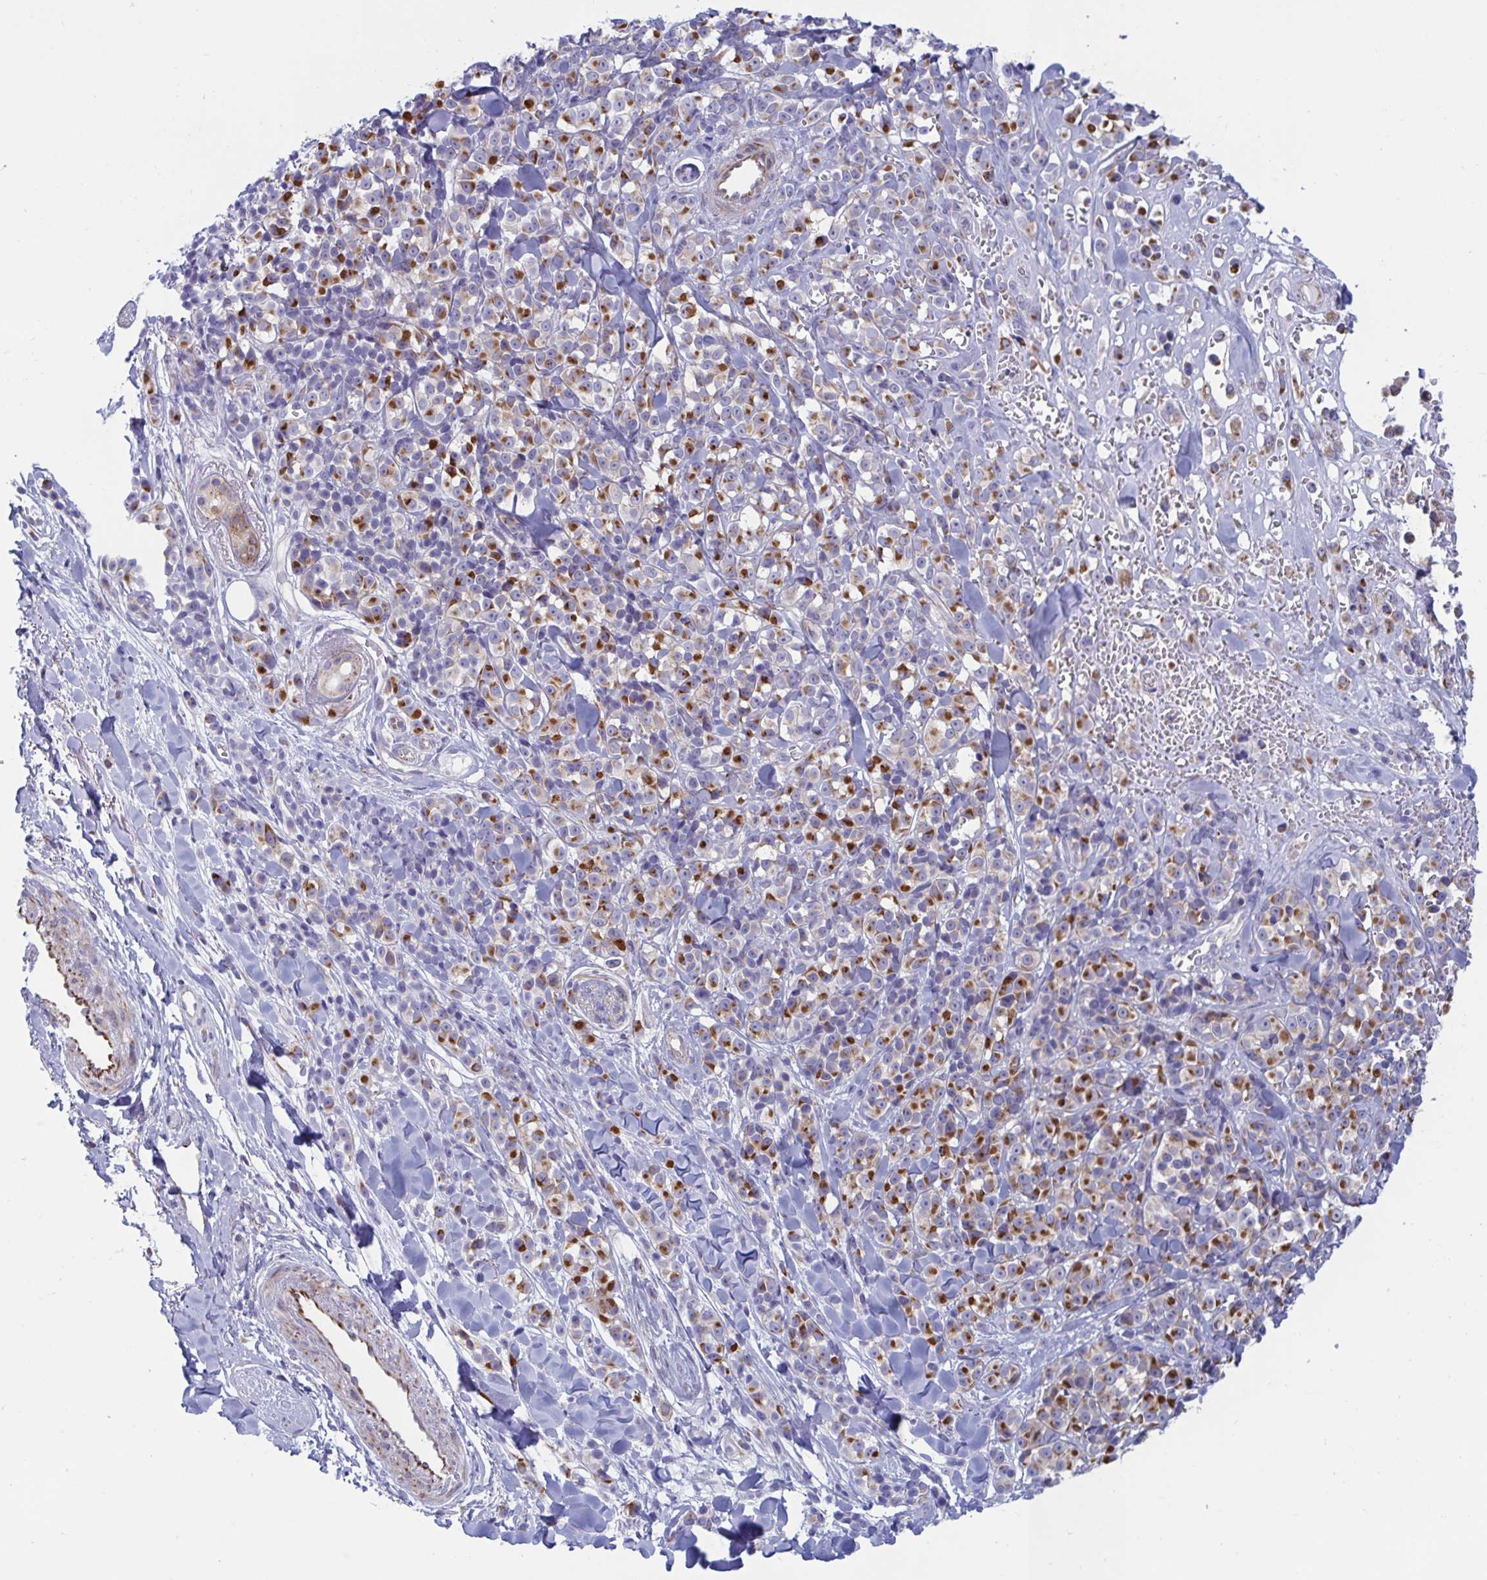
{"staining": {"intensity": "strong", "quantity": "25%-75%", "location": "cytoplasmic/membranous"}, "tissue": "melanoma", "cell_type": "Tumor cells", "image_type": "cancer", "snomed": [{"axis": "morphology", "description": "Malignant melanoma, NOS"}, {"axis": "topography", "description": "Skin"}], "caption": "Malignant melanoma was stained to show a protein in brown. There is high levels of strong cytoplasmic/membranous positivity in about 25%-75% of tumor cells.", "gene": "SLC9A6", "patient": {"sex": "male", "age": 85}}